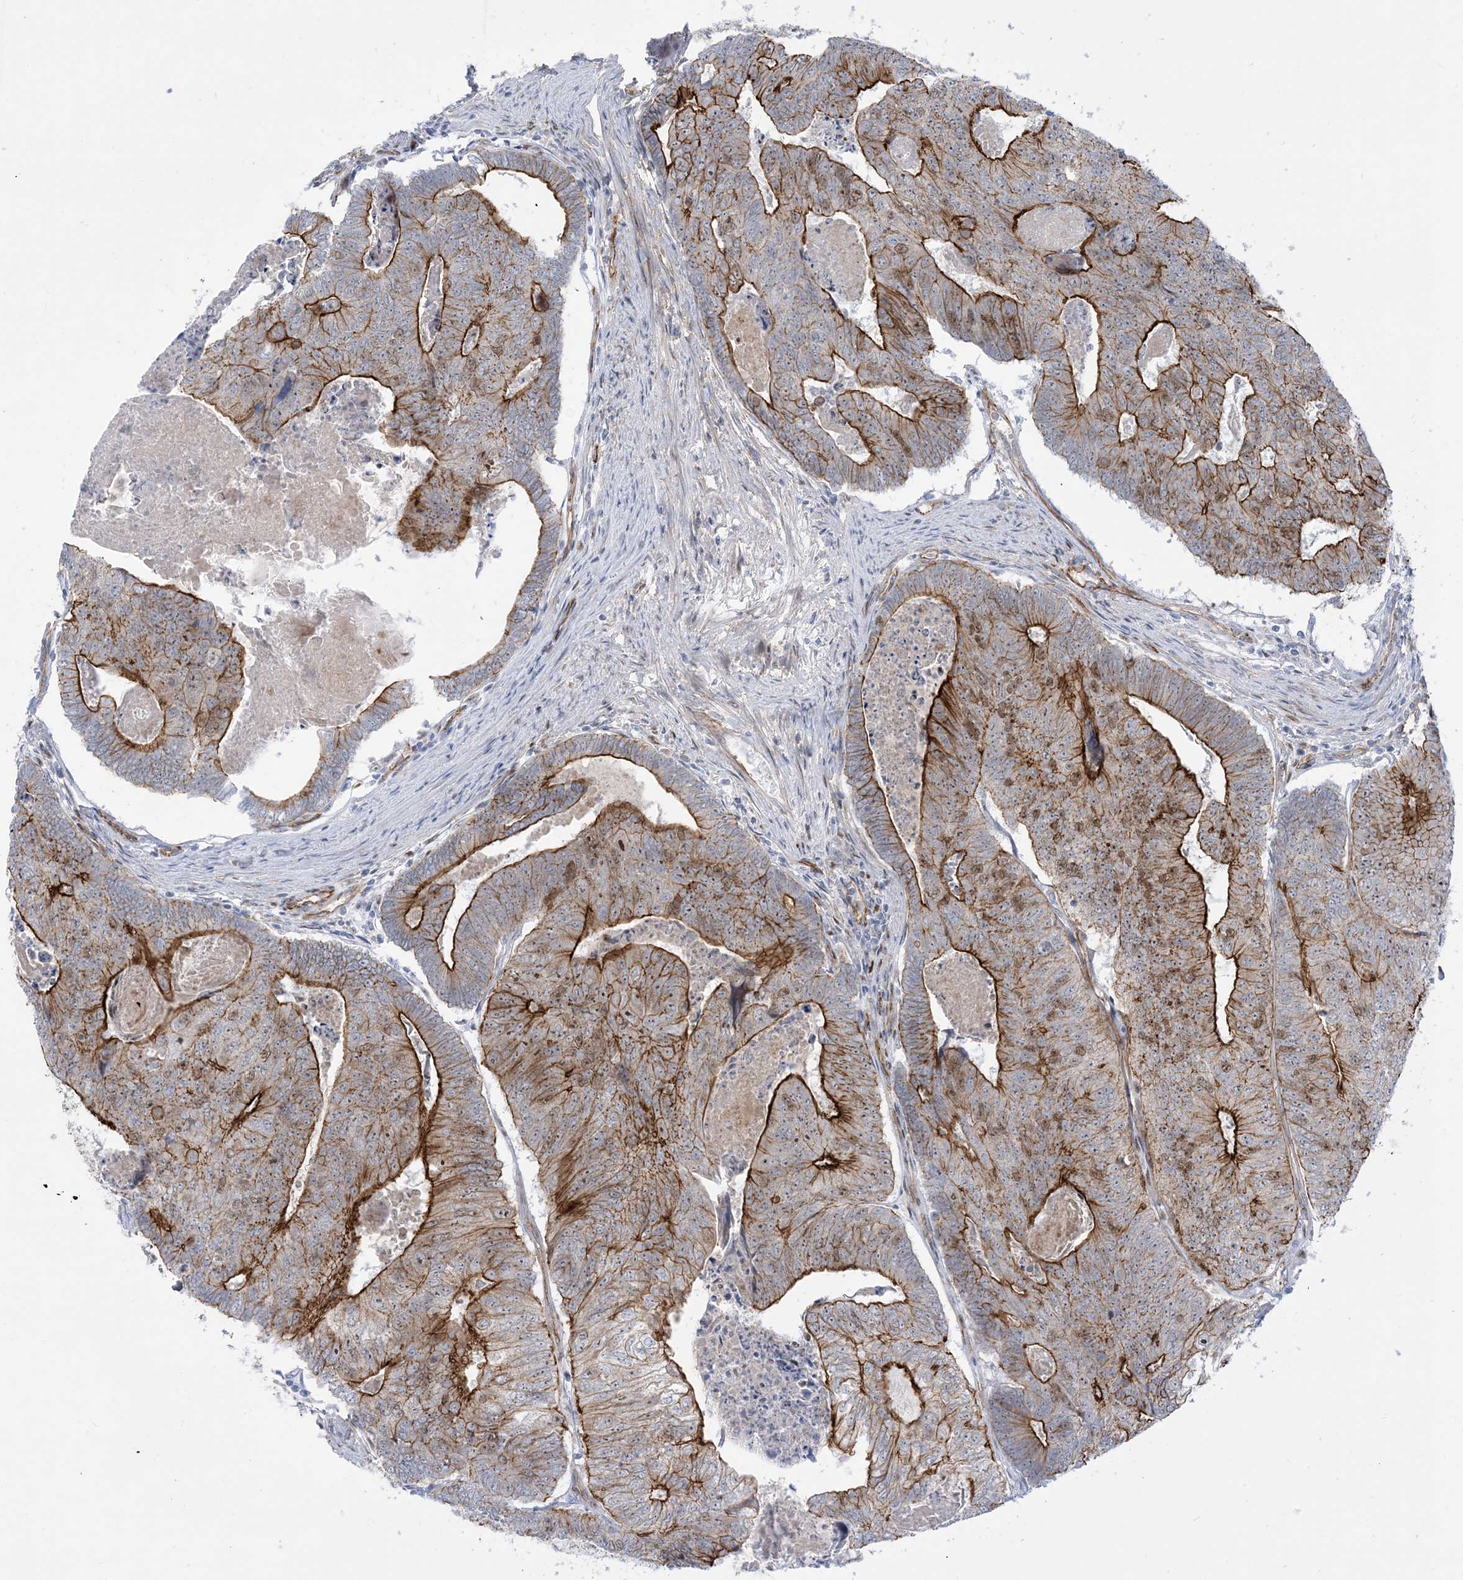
{"staining": {"intensity": "strong", "quantity": ">75%", "location": "cytoplasmic/membranous"}, "tissue": "colorectal cancer", "cell_type": "Tumor cells", "image_type": "cancer", "snomed": [{"axis": "morphology", "description": "Adenocarcinoma, NOS"}, {"axis": "topography", "description": "Colon"}], "caption": "A high-resolution image shows immunohistochemistry (IHC) staining of colorectal adenocarcinoma, which demonstrates strong cytoplasmic/membranous positivity in about >75% of tumor cells.", "gene": "MARS2", "patient": {"sex": "female", "age": 67}}